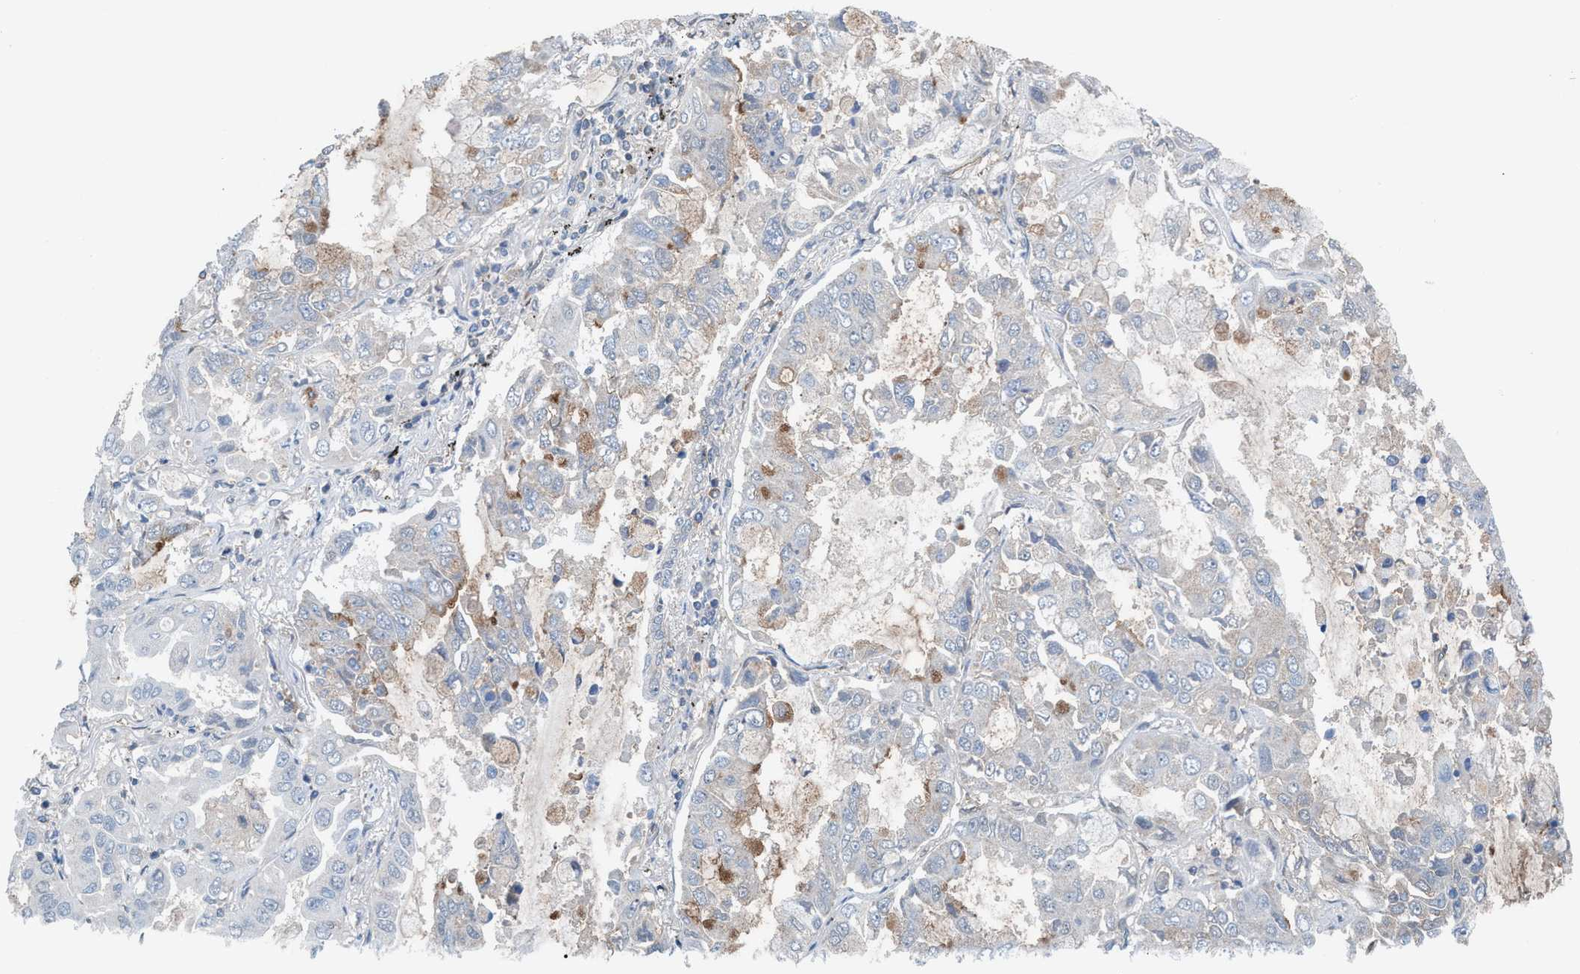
{"staining": {"intensity": "weak", "quantity": "<25%", "location": "cytoplasmic/membranous"}, "tissue": "lung cancer", "cell_type": "Tumor cells", "image_type": "cancer", "snomed": [{"axis": "morphology", "description": "Adenocarcinoma, NOS"}, {"axis": "topography", "description": "Lung"}], "caption": "An IHC micrograph of lung cancer (adenocarcinoma) is shown. There is no staining in tumor cells of lung cancer (adenocarcinoma).", "gene": "MRM1", "patient": {"sex": "male", "age": 64}}